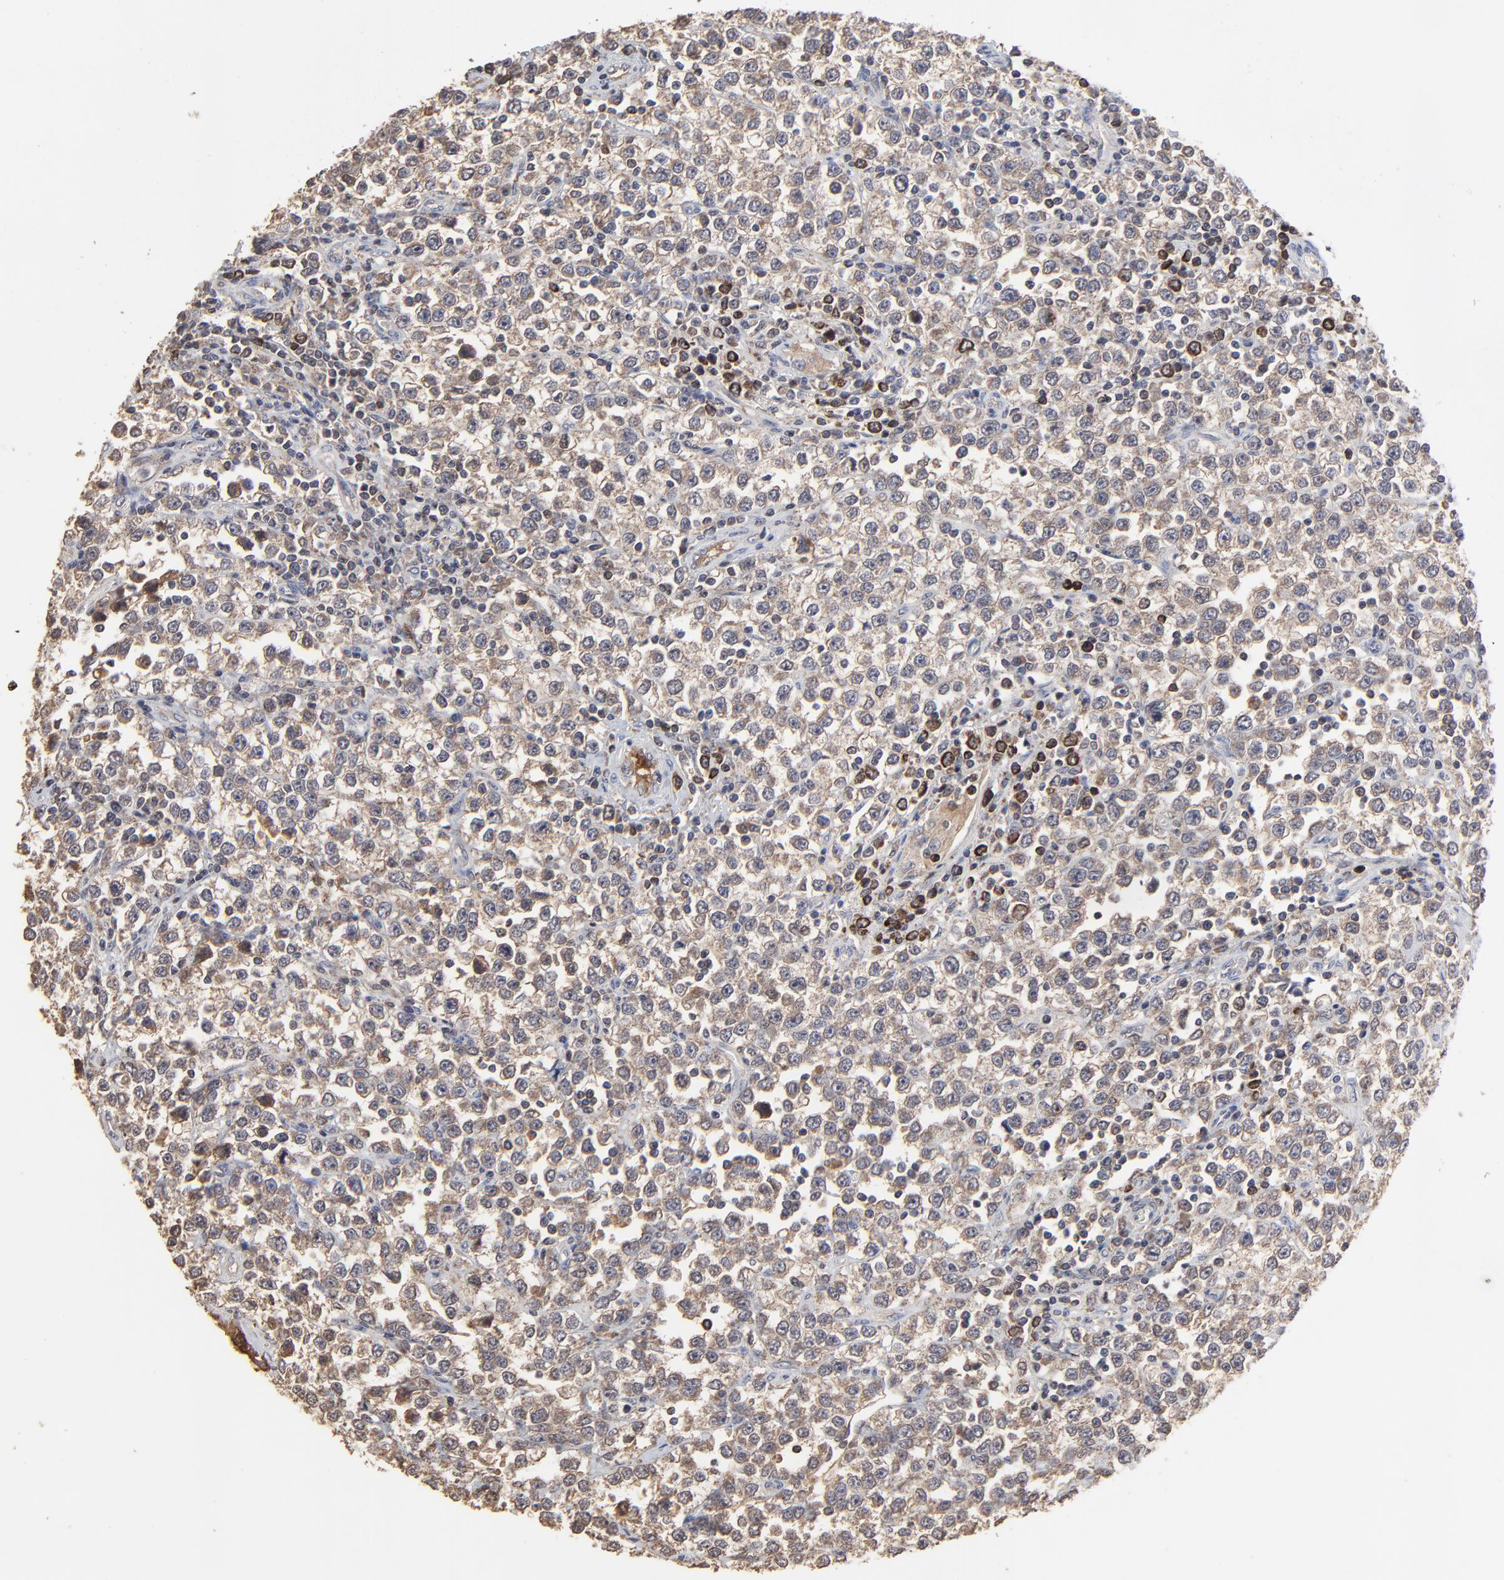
{"staining": {"intensity": "weak", "quantity": "25%-75%", "location": "cytoplasmic/membranous"}, "tissue": "testis cancer", "cell_type": "Tumor cells", "image_type": "cancer", "snomed": [{"axis": "morphology", "description": "Seminoma, NOS"}, {"axis": "topography", "description": "Testis"}], "caption": "This is an image of immunohistochemistry (IHC) staining of testis cancer, which shows weak positivity in the cytoplasmic/membranous of tumor cells.", "gene": "VPREB3", "patient": {"sex": "male", "age": 25}}